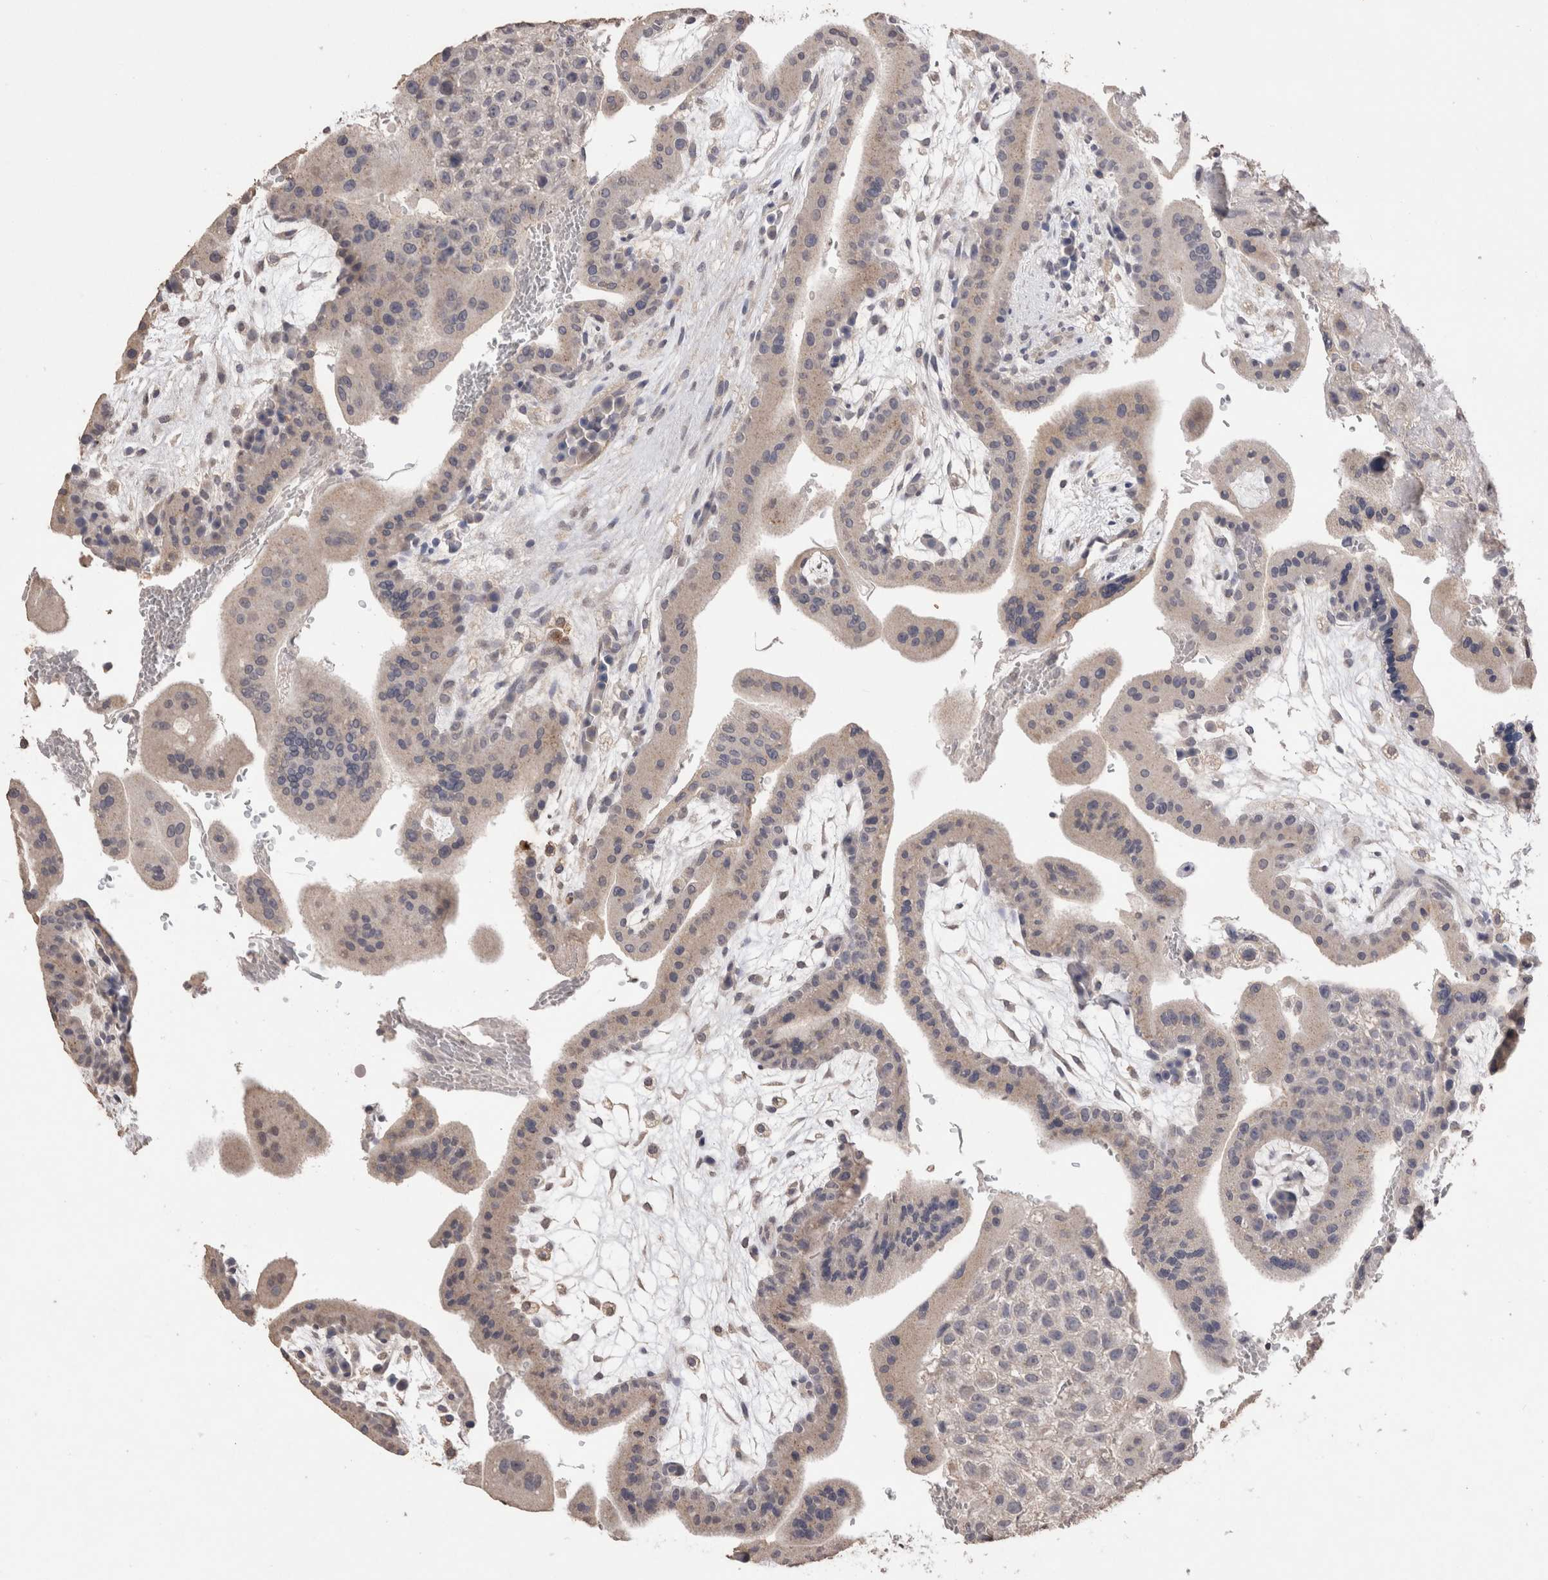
{"staining": {"intensity": "weak", "quantity": "25%-75%", "location": "cytoplasmic/membranous"}, "tissue": "placenta", "cell_type": "Decidual cells", "image_type": "normal", "snomed": [{"axis": "morphology", "description": "Normal tissue, NOS"}, {"axis": "topography", "description": "Placenta"}], "caption": "Immunohistochemistry photomicrograph of unremarkable placenta stained for a protein (brown), which demonstrates low levels of weak cytoplasmic/membranous staining in approximately 25%-75% of decidual cells.", "gene": "CDH6", "patient": {"sex": "female", "age": 35}}